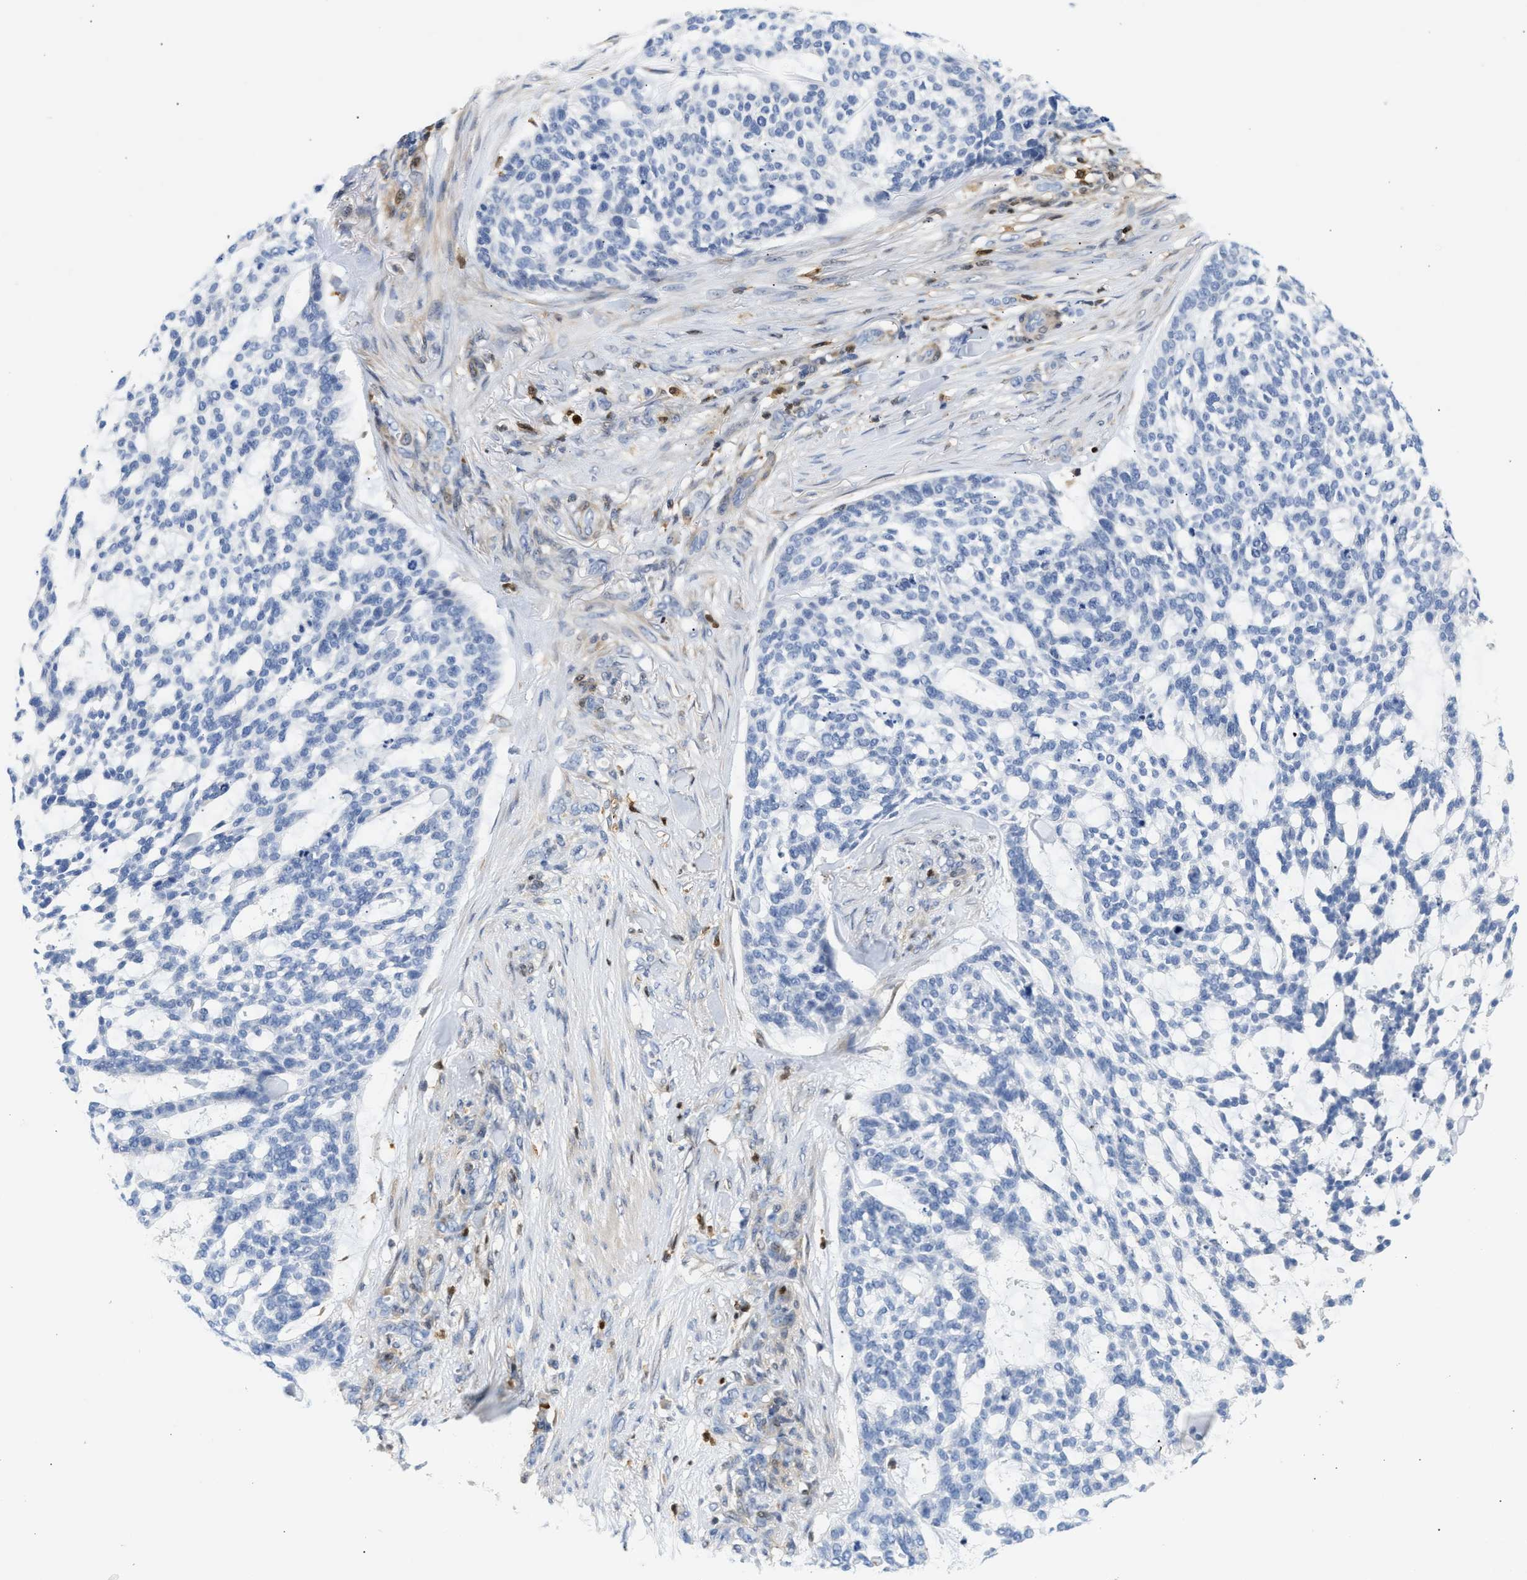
{"staining": {"intensity": "negative", "quantity": "none", "location": "none"}, "tissue": "skin cancer", "cell_type": "Tumor cells", "image_type": "cancer", "snomed": [{"axis": "morphology", "description": "Basal cell carcinoma"}, {"axis": "topography", "description": "Skin"}], "caption": "Immunohistochemistry micrograph of human skin cancer (basal cell carcinoma) stained for a protein (brown), which reveals no expression in tumor cells.", "gene": "SLIT2", "patient": {"sex": "female", "age": 64}}